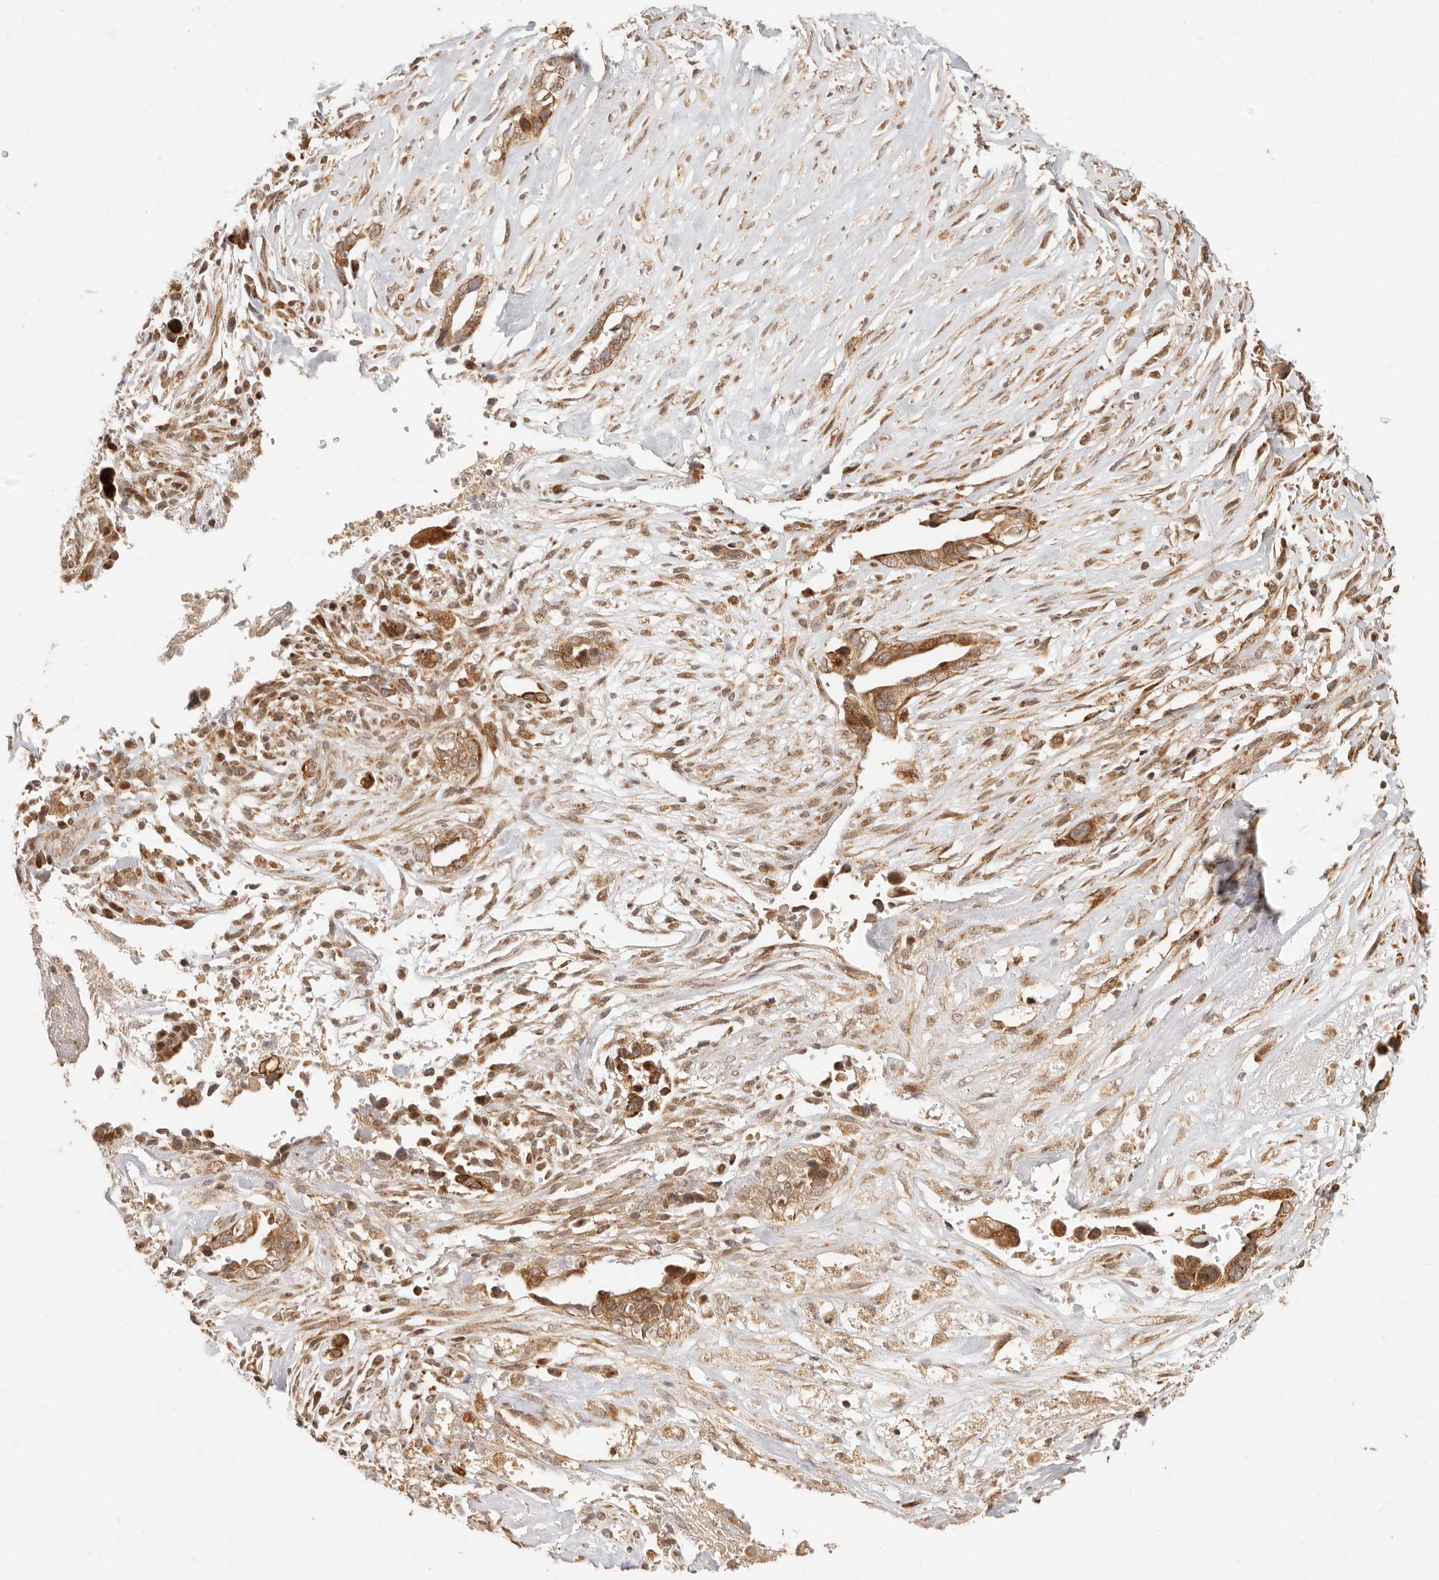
{"staining": {"intensity": "moderate", "quantity": ">75%", "location": "cytoplasmic/membranous"}, "tissue": "liver cancer", "cell_type": "Tumor cells", "image_type": "cancer", "snomed": [{"axis": "morphology", "description": "Cholangiocarcinoma"}, {"axis": "topography", "description": "Liver"}], "caption": "Moderate cytoplasmic/membranous expression for a protein is present in about >75% of tumor cells of cholangiocarcinoma (liver) using immunohistochemistry.", "gene": "TIMM17A", "patient": {"sex": "female", "age": 79}}